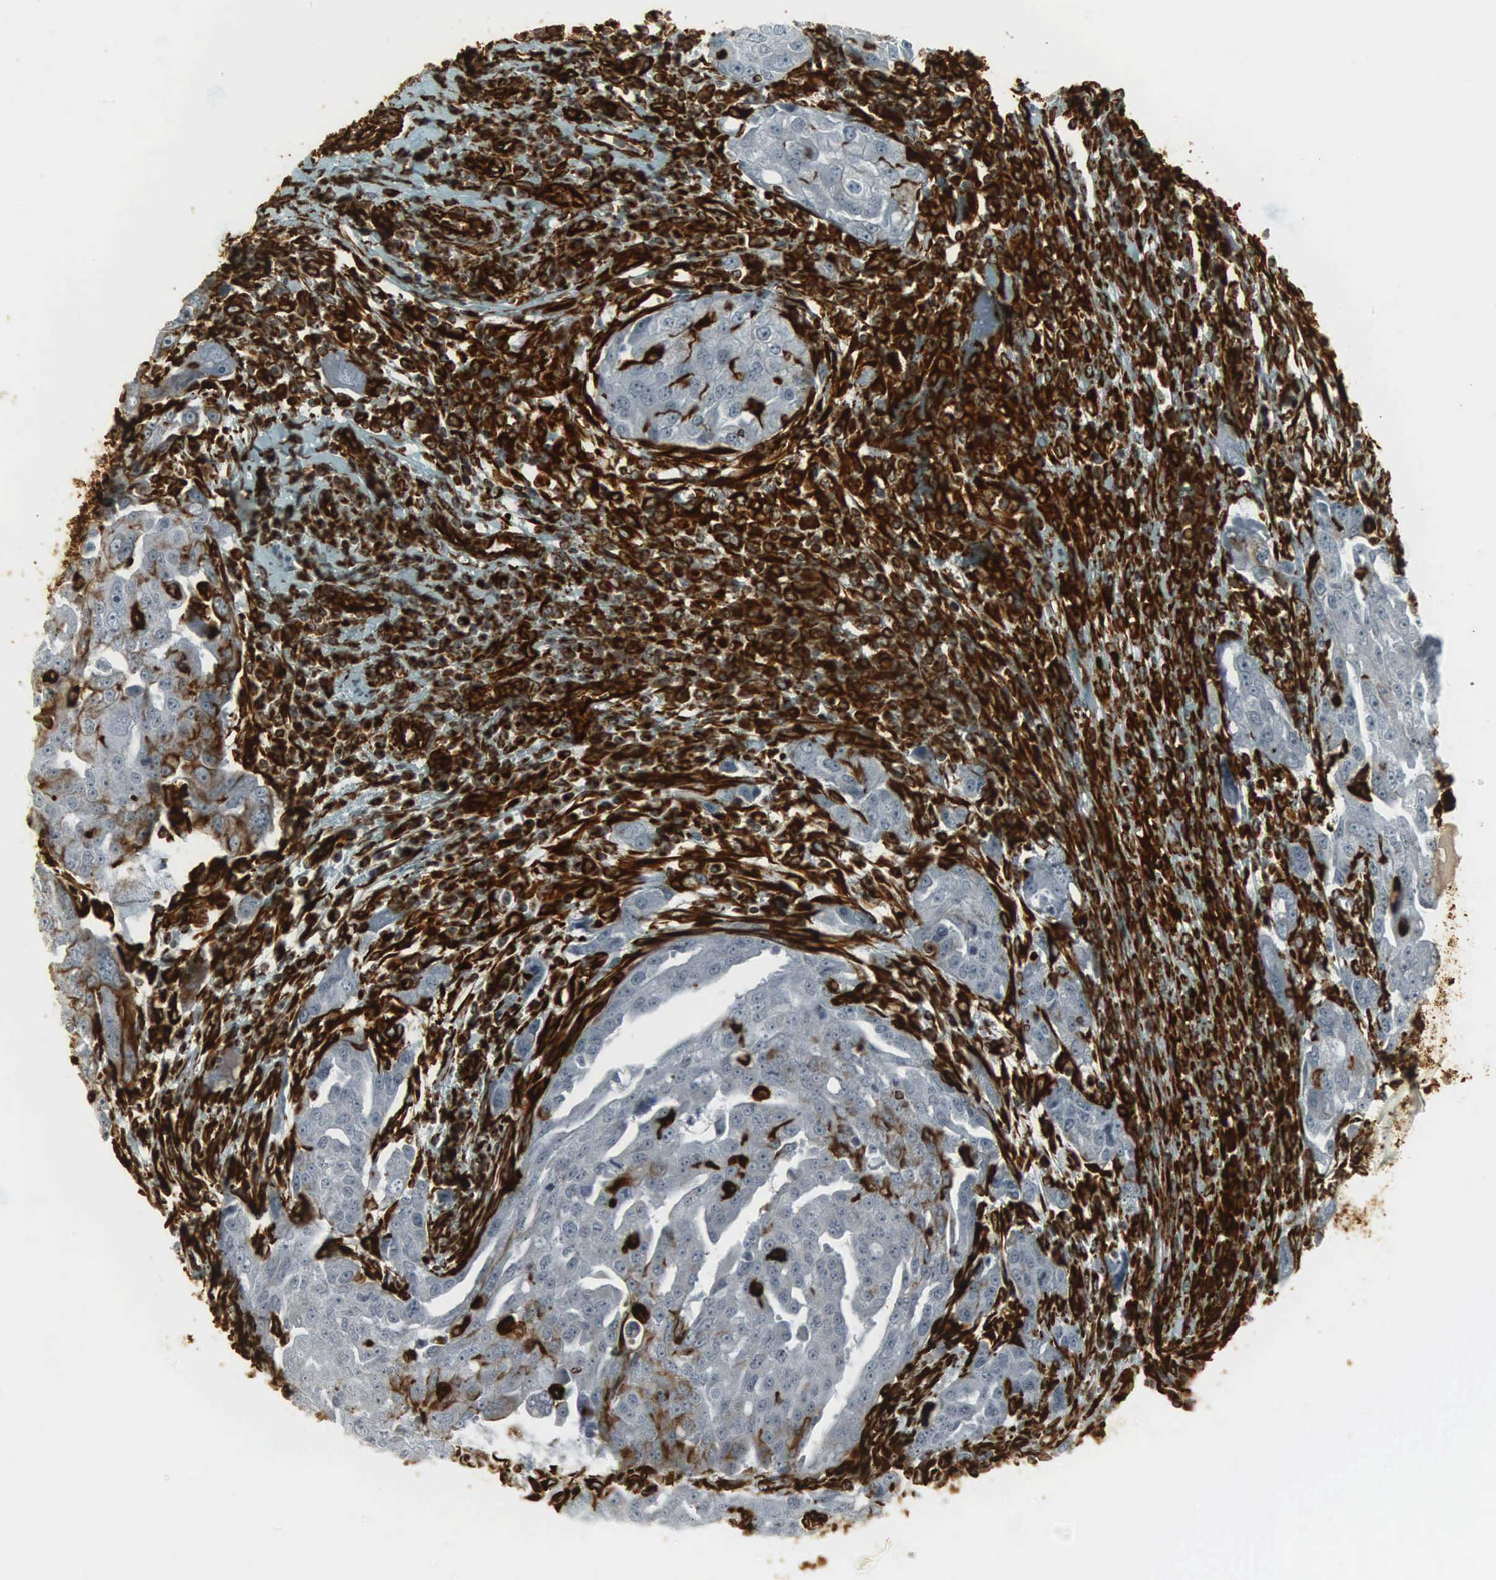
{"staining": {"intensity": "moderate", "quantity": "<25%", "location": "cytoplasmic/membranous"}, "tissue": "ovarian cancer", "cell_type": "Tumor cells", "image_type": "cancer", "snomed": [{"axis": "morphology", "description": "Carcinoma, endometroid"}, {"axis": "topography", "description": "Ovary"}], "caption": "An image showing moderate cytoplasmic/membranous positivity in approximately <25% of tumor cells in ovarian cancer (endometroid carcinoma), as visualized by brown immunohistochemical staining.", "gene": "VIM", "patient": {"sex": "female", "age": 75}}